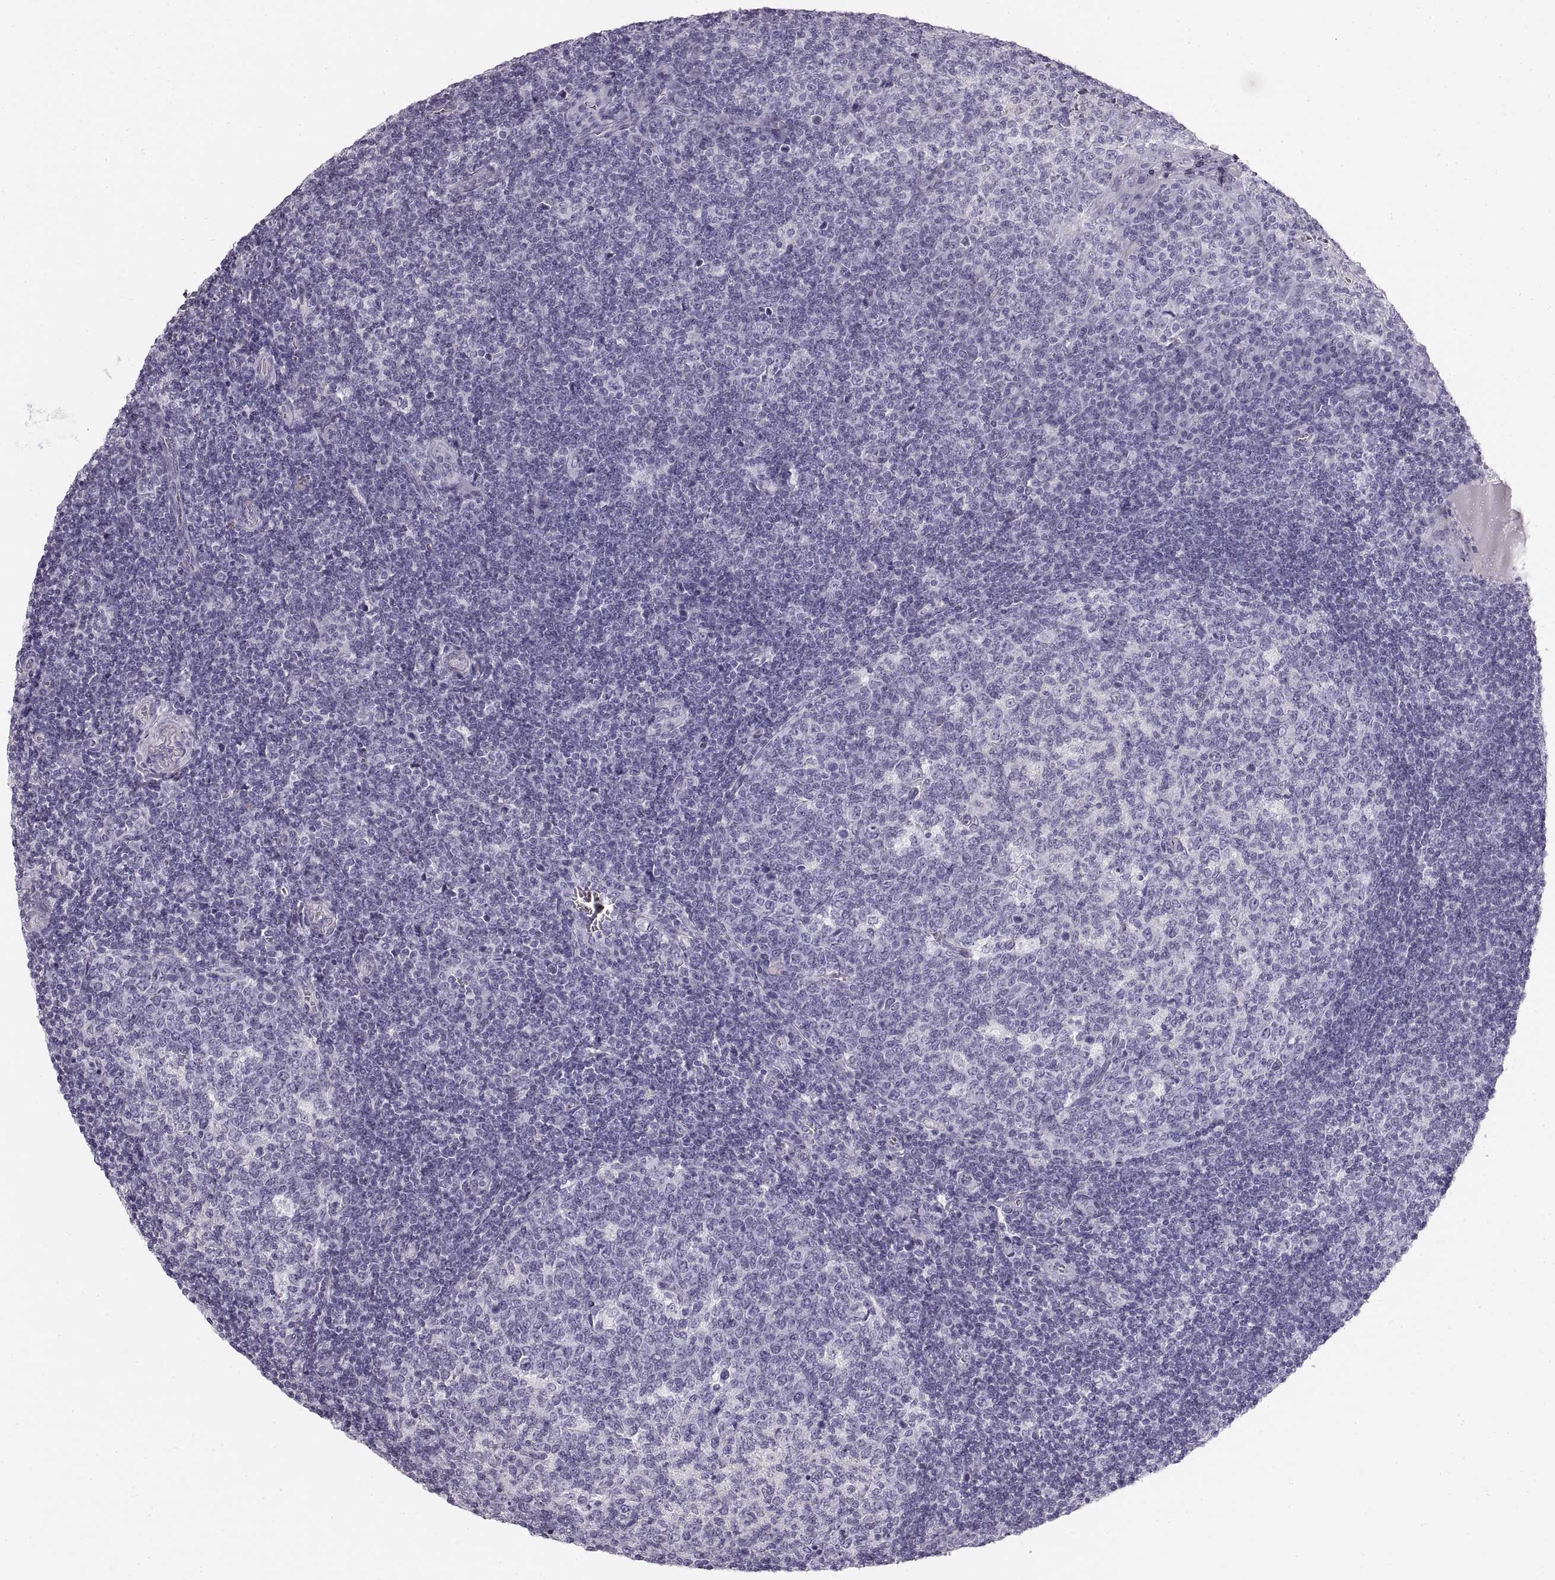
{"staining": {"intensity": "negative", "quantity": "none", "location": "none"}, "tissue": "tonsil", "cell_type": "Germinal center cells", "image_type": "normal", "snomed": [{"axis": "morphology", "description": "Normal tissue, NOS"}, {"axis": "topography", "description": "Tonsil"}], "caption": "Immunohistochemical staining of benign human tonsil displays no significant expression in germinal center cells.", "gene": "CRYAA", "patient": {"sex": "female", "age": 12}}